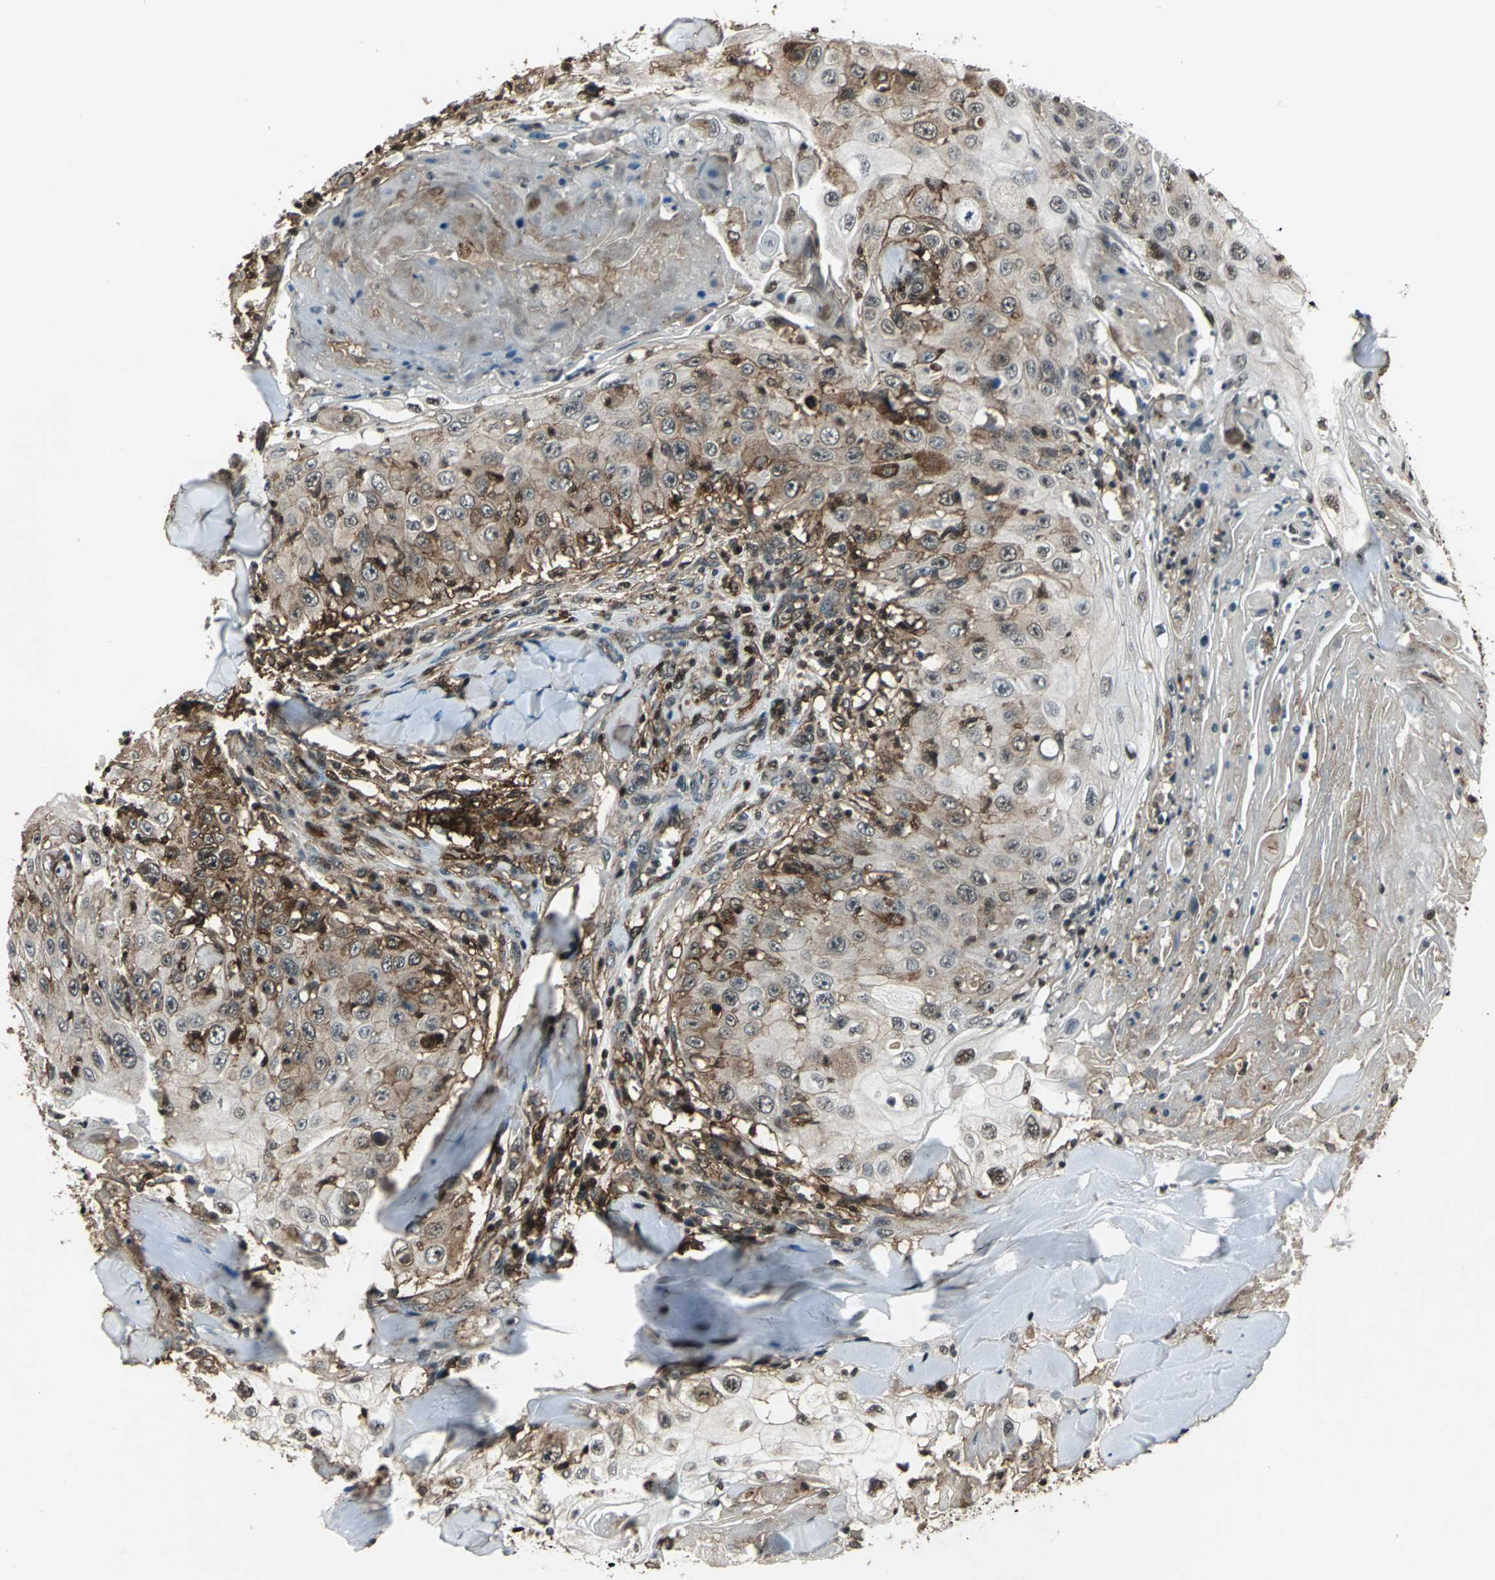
{"staining": {"intensity": "moderate", "quantity": "25%-75%", "location": "cytoplasmic/membranous"}, "tissue": "skin cancer", "cell_type": "Tumor cells", "image_type": "cancer", "snomed": [{"axis": "morphology", "description": "Squamous cell carcinoma, NOS"}, {"axis": "topography", "description": "Skin"}], "caption": "Human skin cancer (squamous cell carcinoma) stained with a brown dye displays moderate cytoplasmic/membranous positive expression in approximately 25%-75% of tumor cells.", "gene": "NR2C2", "patient": {"sex": "male", "age": 86}}